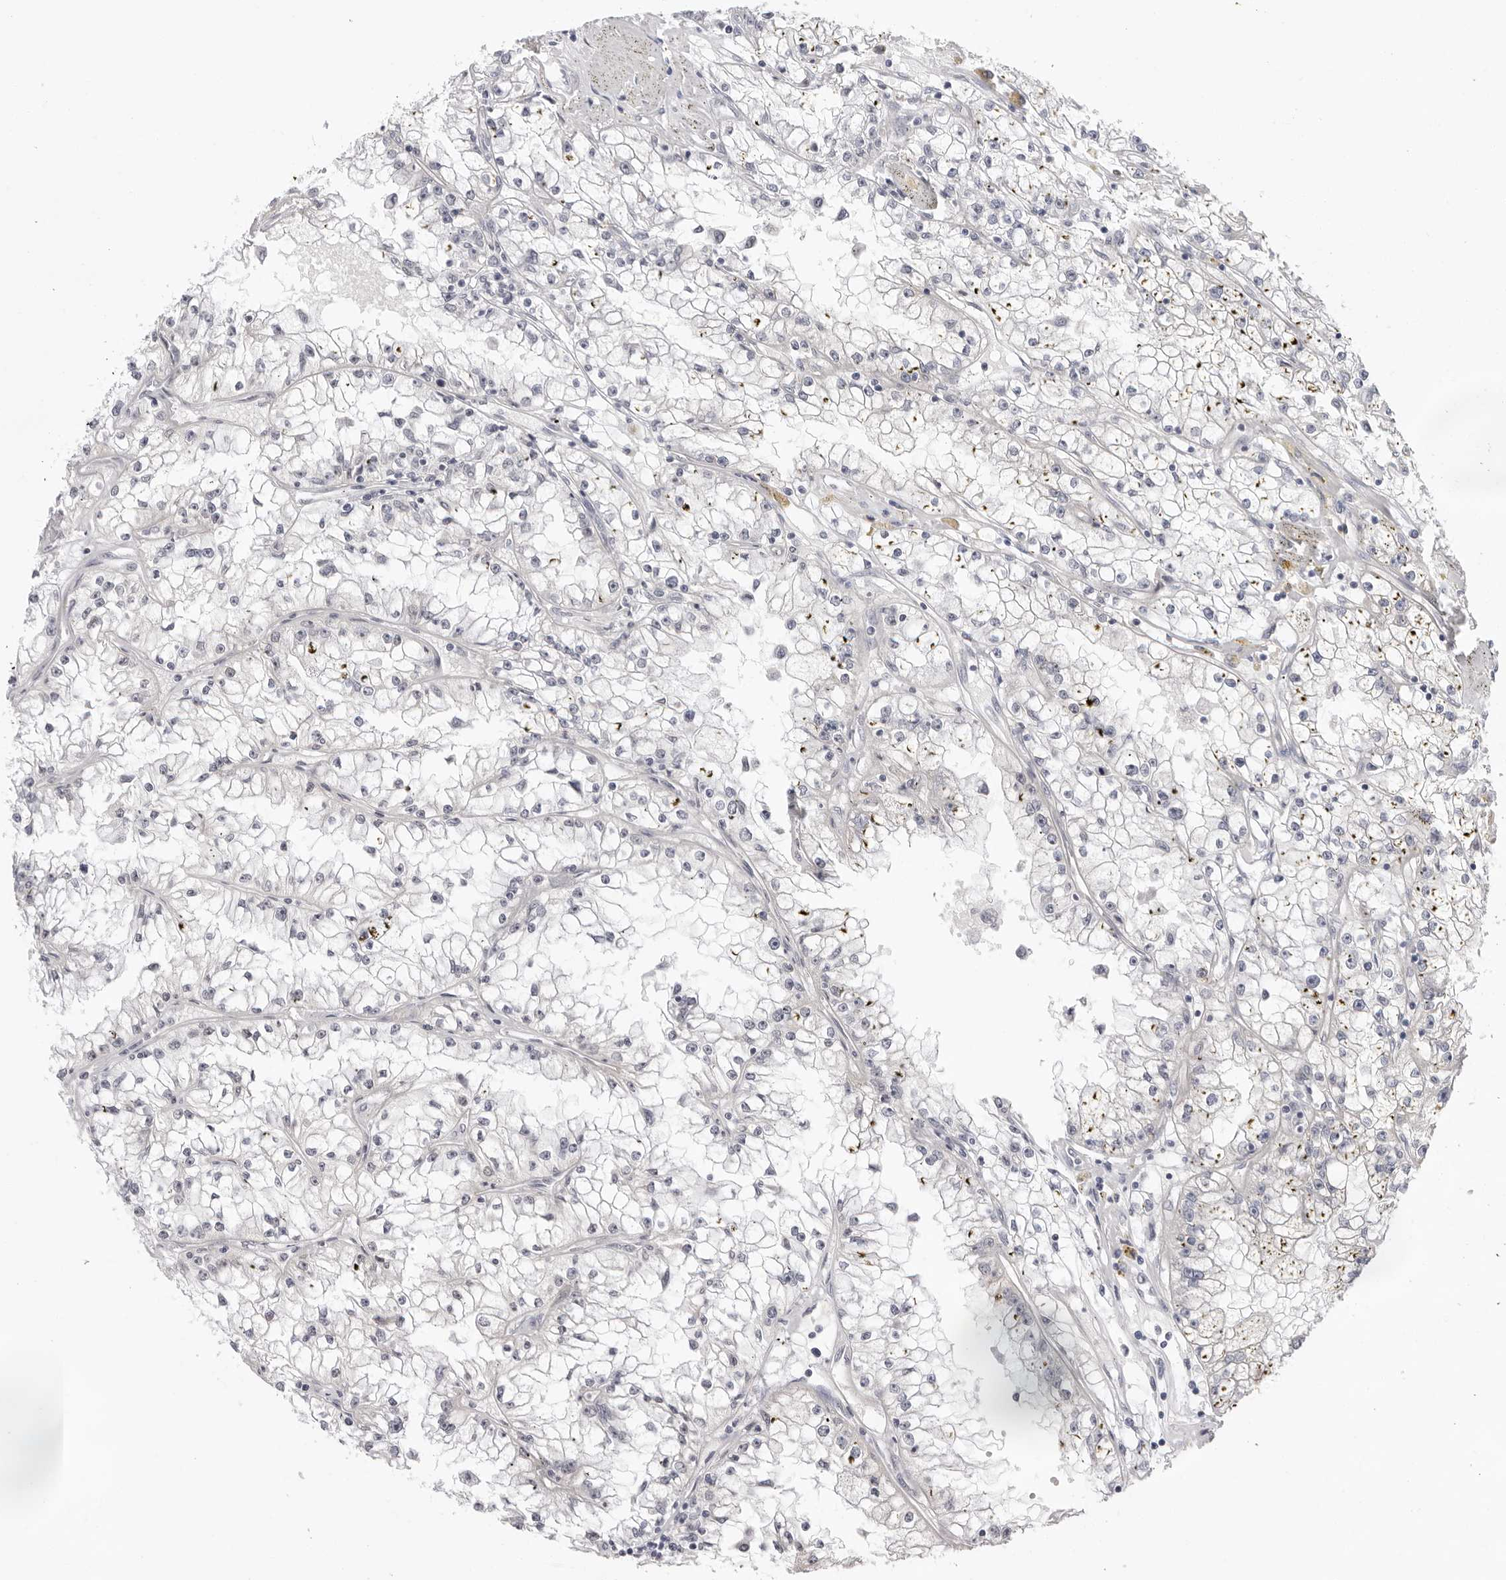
{"staining": {"intensity": "negative", "quantity": "none", "location": "none"}, "tissue": "renal cancer", "cell_type": "Tumor cells", "image_type": "cancer", "snomed": [{"axis": "morphology", "description": "Adenocarcinoma, NOS"}, {"axis": "topography", "description": "Kidney"}], "caption": "Adenocarcinoma (renal) stained for a protein using immunohistochemistry (IHC) shows no expression tumor cells.", "gene": "FDPS", "patient": {"sex": "male", "age": 56}}